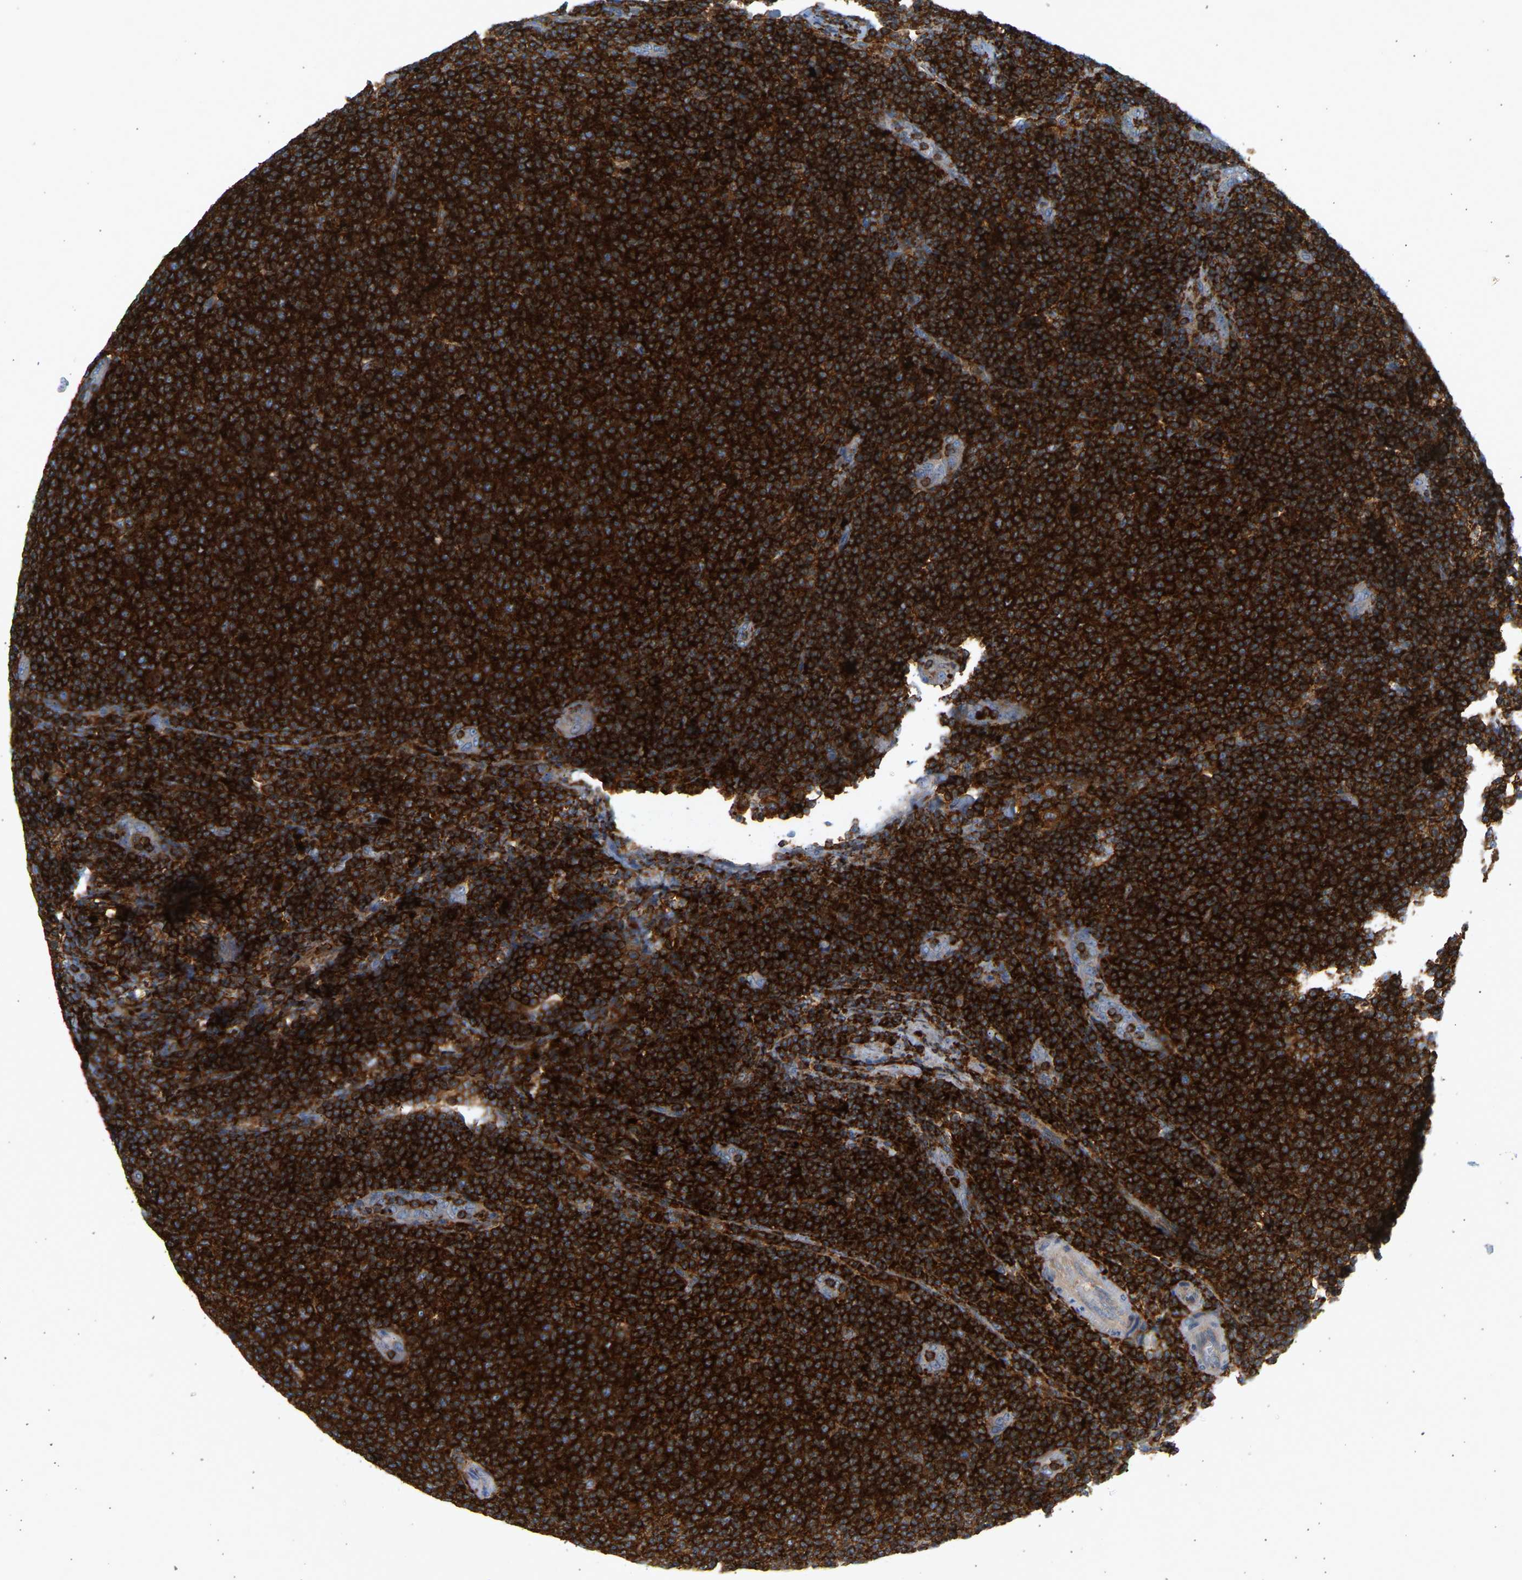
{"staining": {"intensity": "strong", "quantity": ">75%", "location": "cytoplasmic/membranous"}, "tissue": "lymphoma", "cell_type": "Tumor cells", "image_type": "cancer", "snomed": [{"axis": "morphology", "description": "Malignant lymphoma, non-Hodgkin's type, Low grade"}, {"axis": "topography", "description": "Lymph node"}], "caption": "DAB (3,3'-diaminobenzidine) immunohistochemical staining of human malignant lymphoma, non-Hodgkin's type (low-grade) exhibits strong cytoplasmic/membranous protein expression in approximately >75% of tumor cells. Using DAB (3,3'-diaminobenzidine) (brown) and hematoxylin (blue) stains, captured at high magnification using brightfield microscopy.", "gene": "FNBP1", "patient": {"sex": "male", "age": 66}}